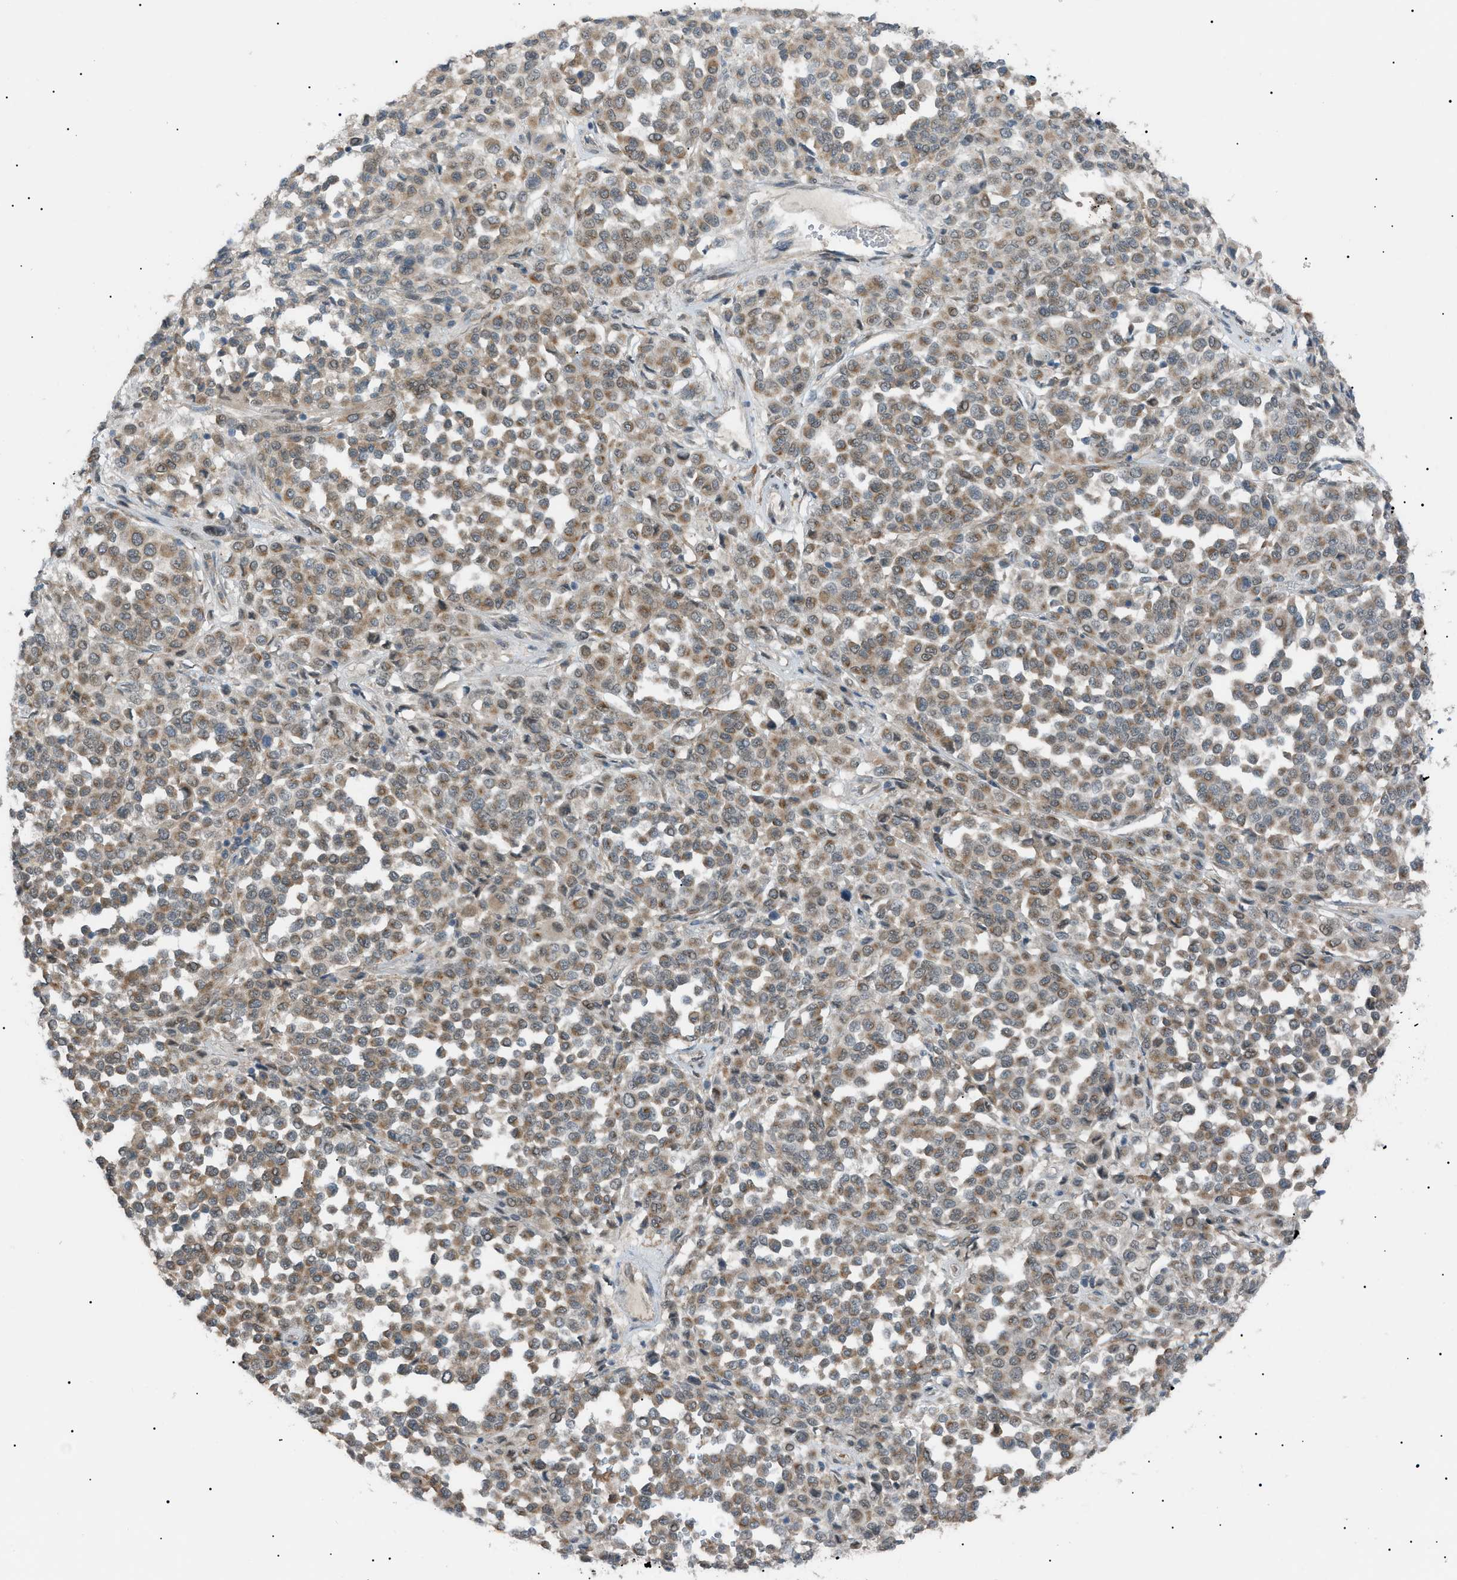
{"staining": {"intensity": "weak", "quantity": ">75%", "location": "cytoplasmic/membranous"}, "tissue": "melanoma", "cell_type": "Tumor cells", "image_type": "cancer", "snomed": [{"axis": "morphology", "description": "Malignant melanoma, Metastatic site"}, {"axis": "topography", "description": "Pancreas"}], "caption": "An image of human melanoma stained for a protein displays weak cytoplasmic/membranous brown staining in tumor cells.", "gene": "LPIN2", "patient": {"sex": "female", "age": 30}}